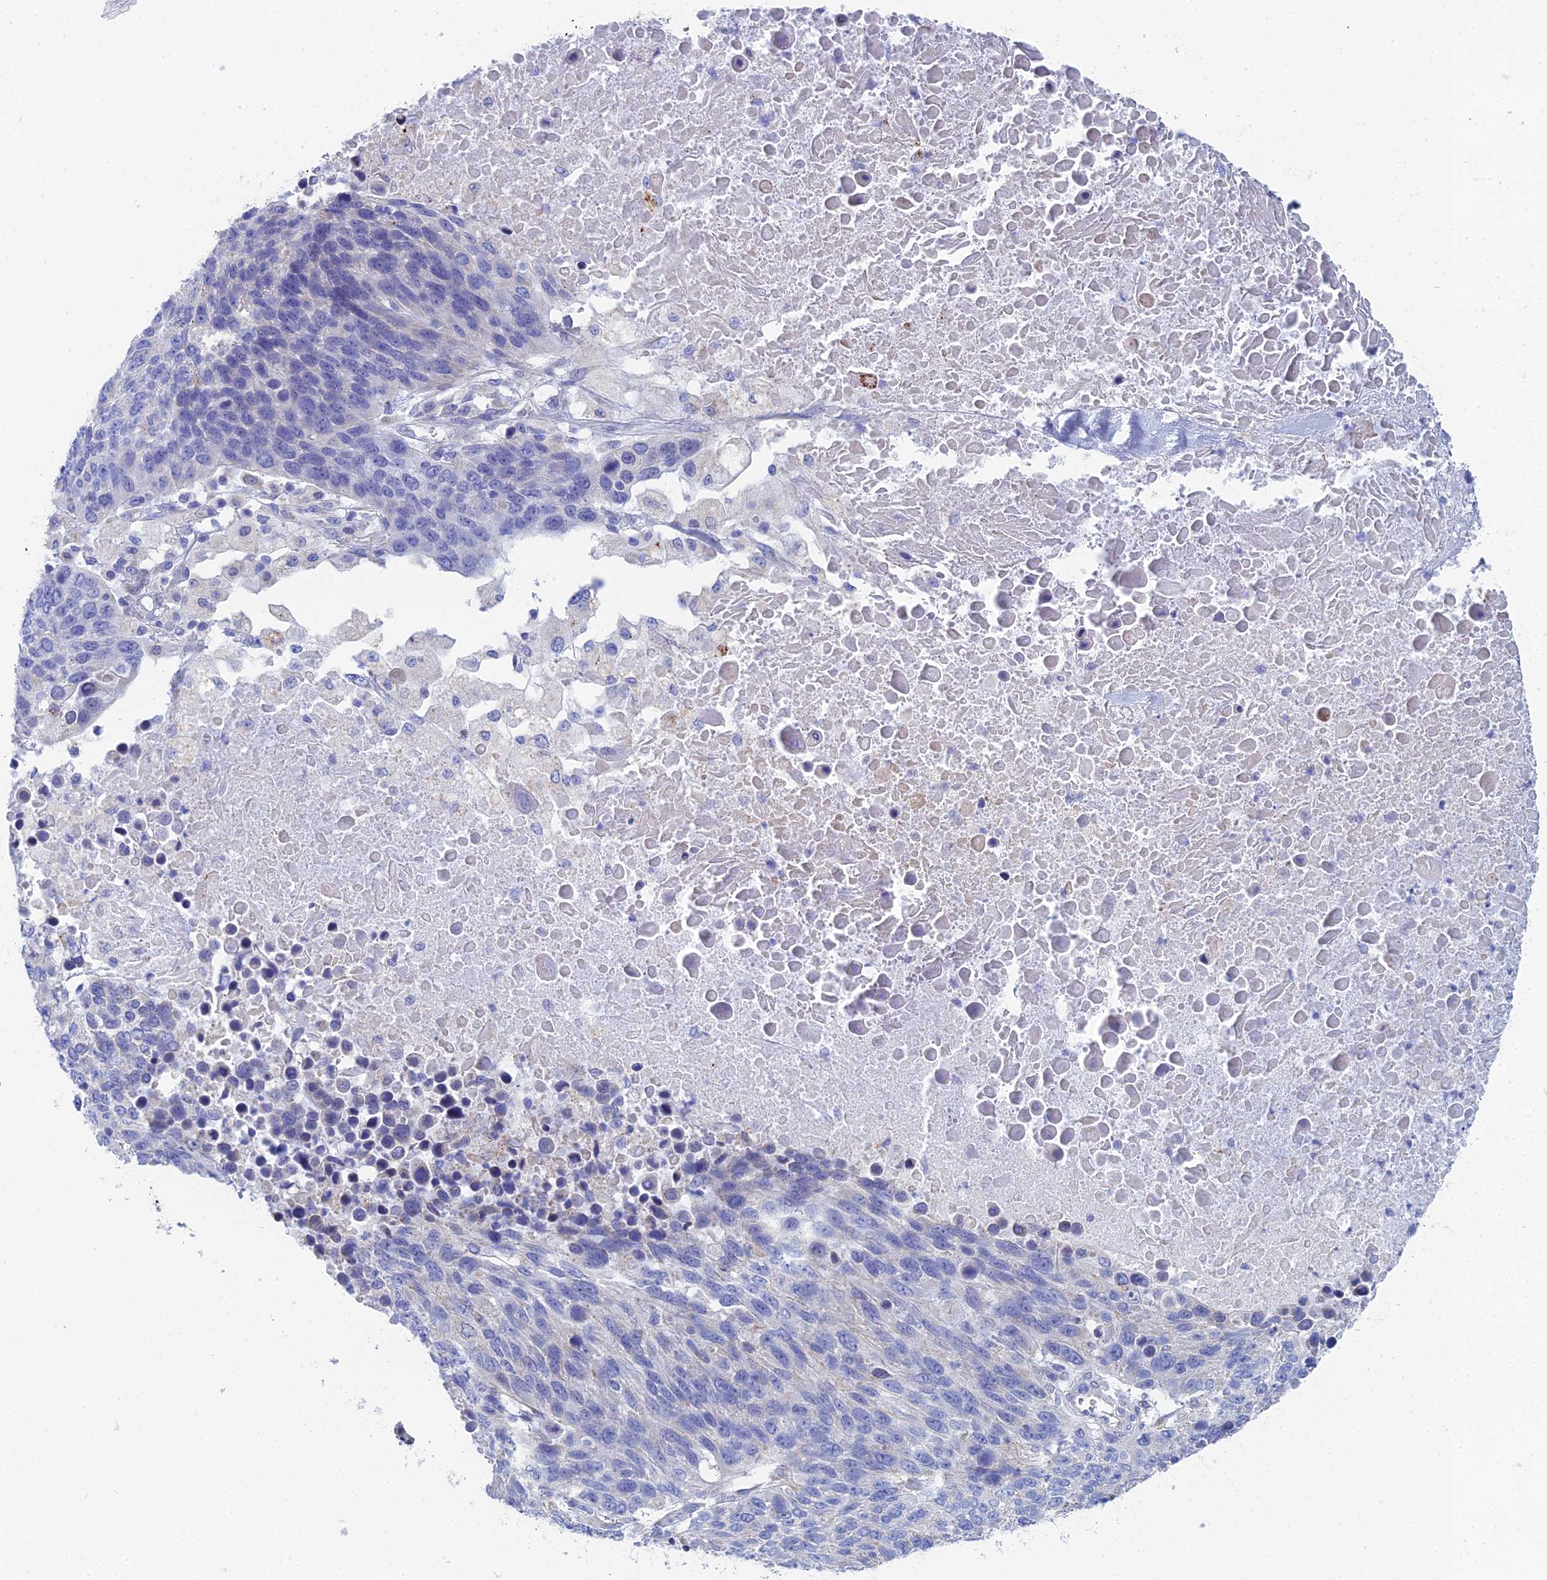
{"staining": {"intensity": "negative", "quantity": "none", "location": "none"}, "tissue": "lung cancer", "cell_type": "Tumor cells", "image_type": "cancer", "snomed": [{"axis": "morphology", "description": "Normal tissue, NOS"}, {"axis": "morphology", "description": "Squamous cell carcinoma, NOS"}, {"axis": "topography", "description": "Lymph node"}, {"axis": "topography", "description": "Lung"}], "caption": "The micrograph demonstrates no staining of tumor cells in lung cancer.", "gene": "CFAP210", "patient": {"sex": "male", "age": 66}}